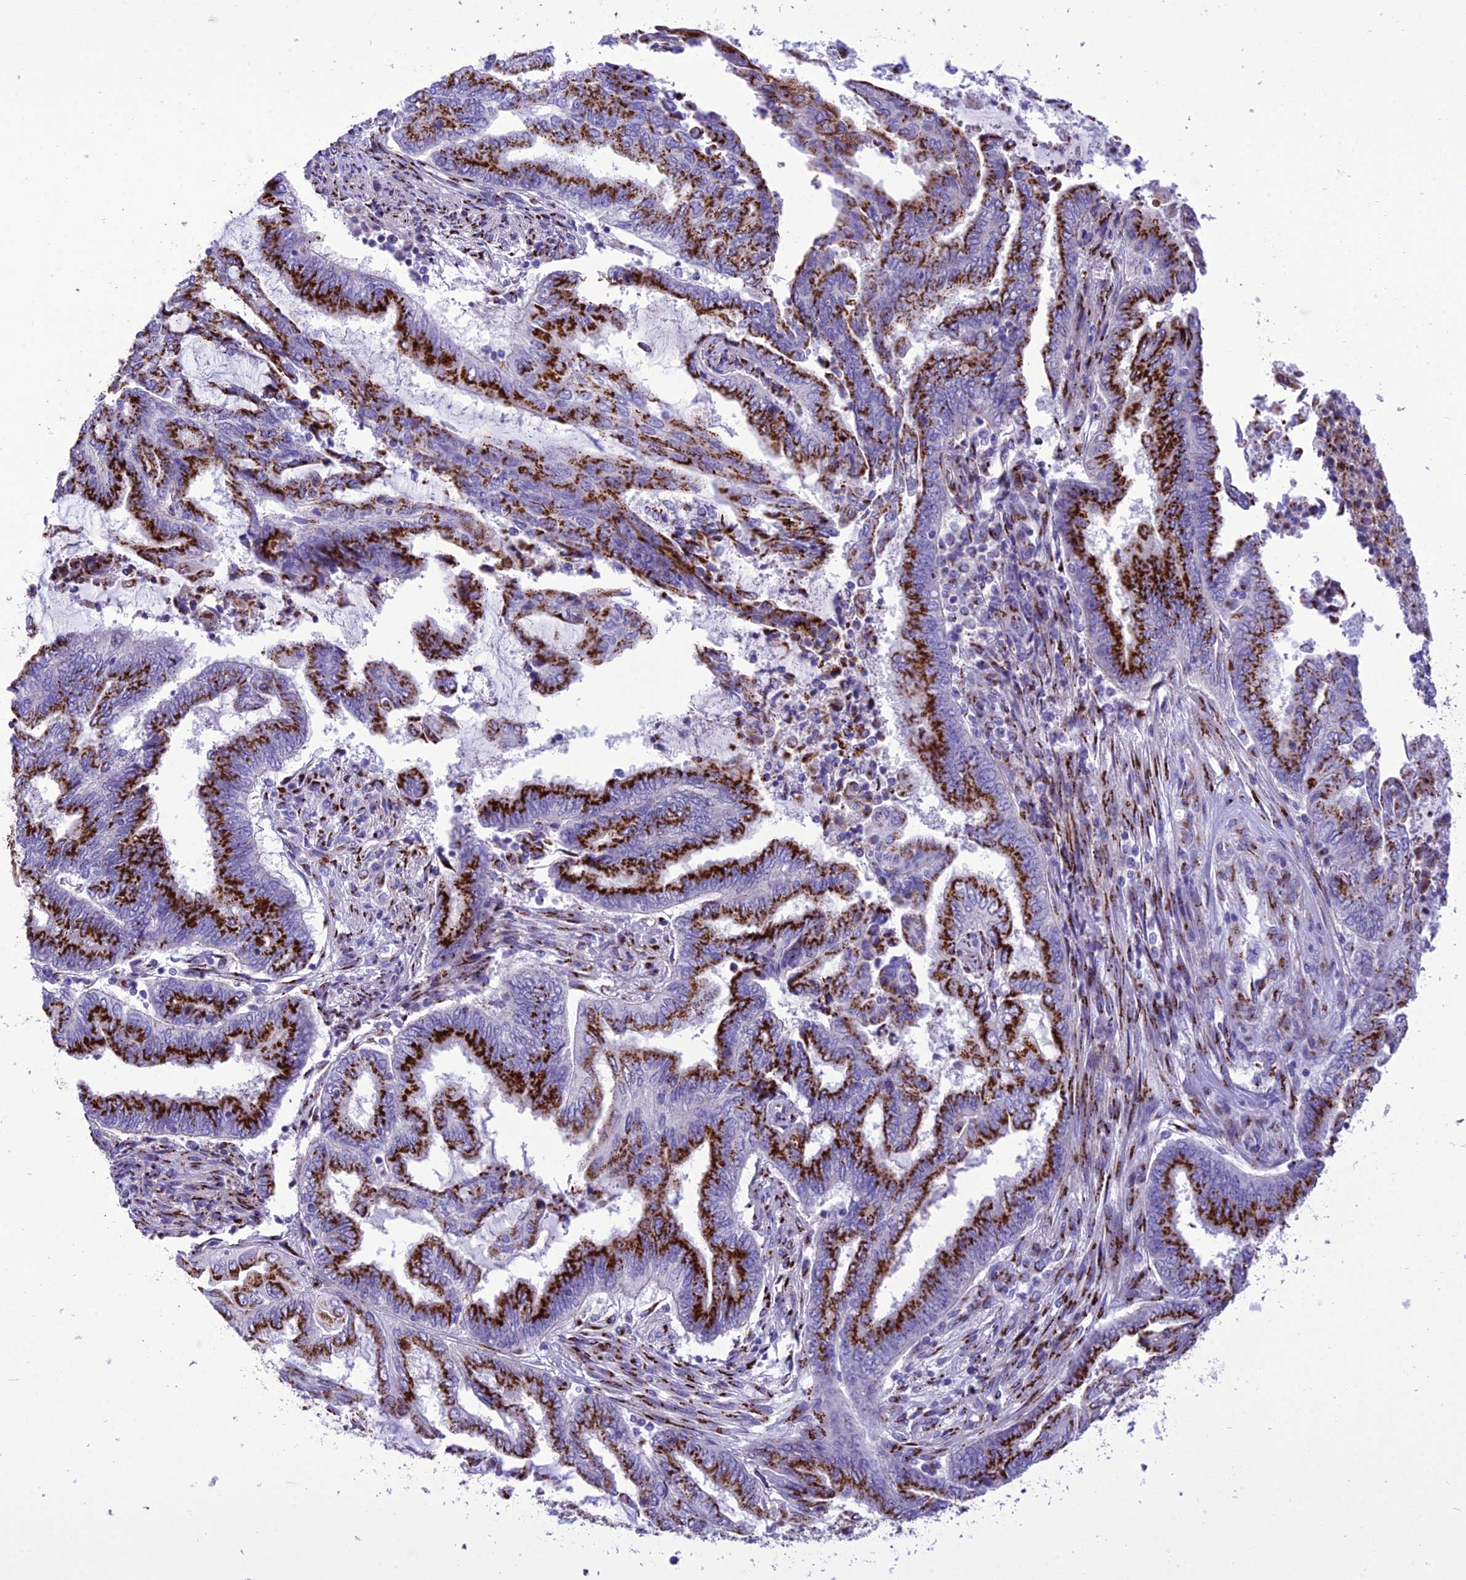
{"staining": {"intensity": "strong", "quantity": ">75%", "location": "cytoplasmic/membranous"}, "tissue": "endometrial cancer", "cell_type": "Tumor cells", "image_type": "cancer", "snomed": [{"axis": "morphology", "description": "Adenocarcinoma, NOS"}, {"axis": "topography", "description": "Uterus"}, {"axis": "topography", "description": "Endometrium"}], "caption": "Strong cytoplasmic/membranous positivity is present in about >75% of tumor cells in adenocarcinoma (endometrial).", "gene": "GOLM2", "patient": {"sex": "female", "age": 70}}